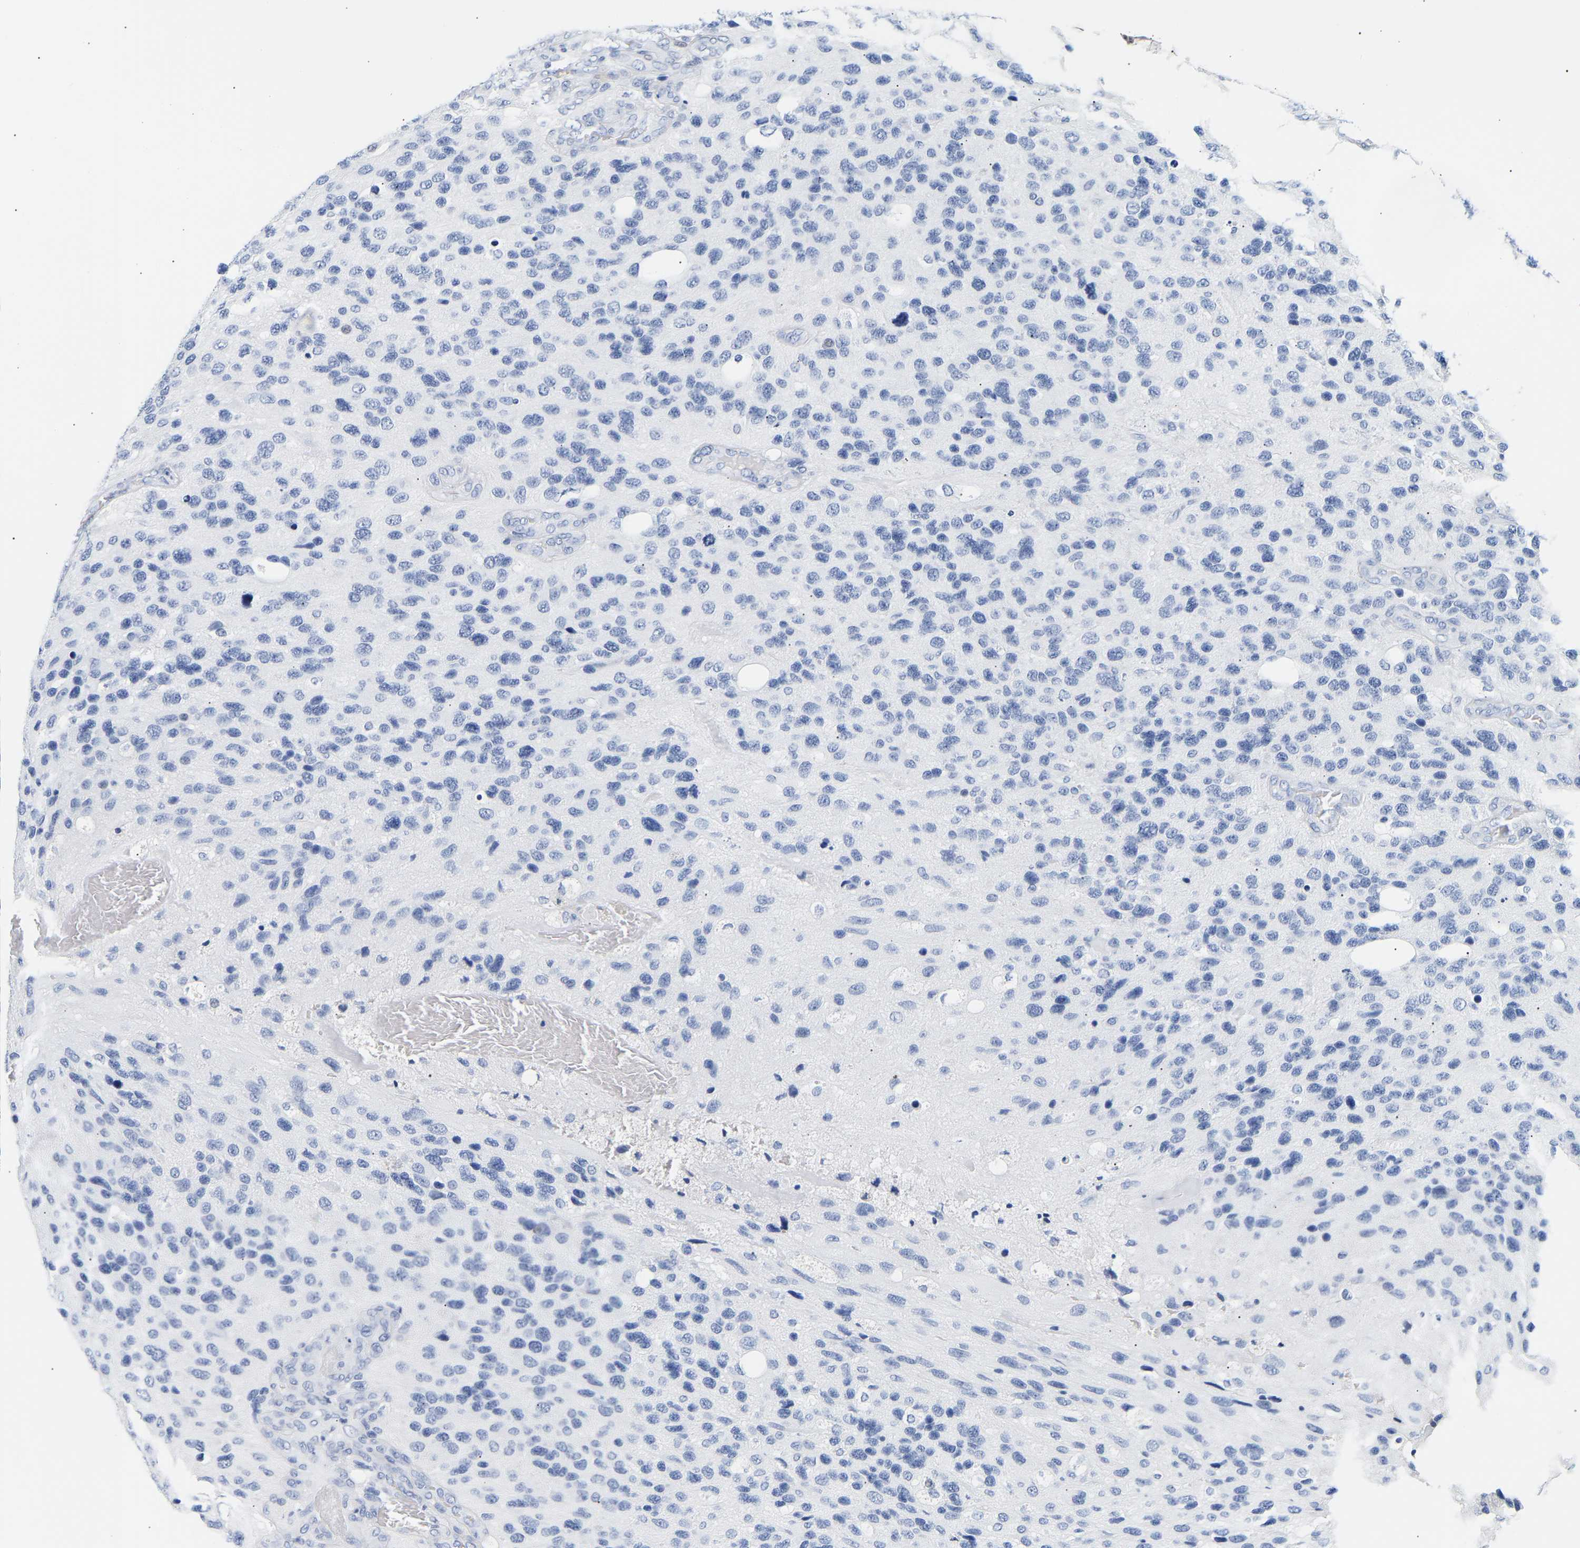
{"staining": {"intensity": "negative", "quantity": "none", "location": "none"}, "tissue": "glioma", "cell_type": "Tumor cells", "image_type": "cancer", "snomed": [{"axis": "morphology", "description": "Glioma, malignant, High grade"}, {"axis": "topography", "description": "Brain"}], "caption": "This histopathology image is of glioma stained with immunohistochemistry to label a protein in brown with the nuclei are counter-stained blue. There is no positivity in tumor cells.", "gene": "SPINK2", "patient": {"sex": "female", "age": 58}}